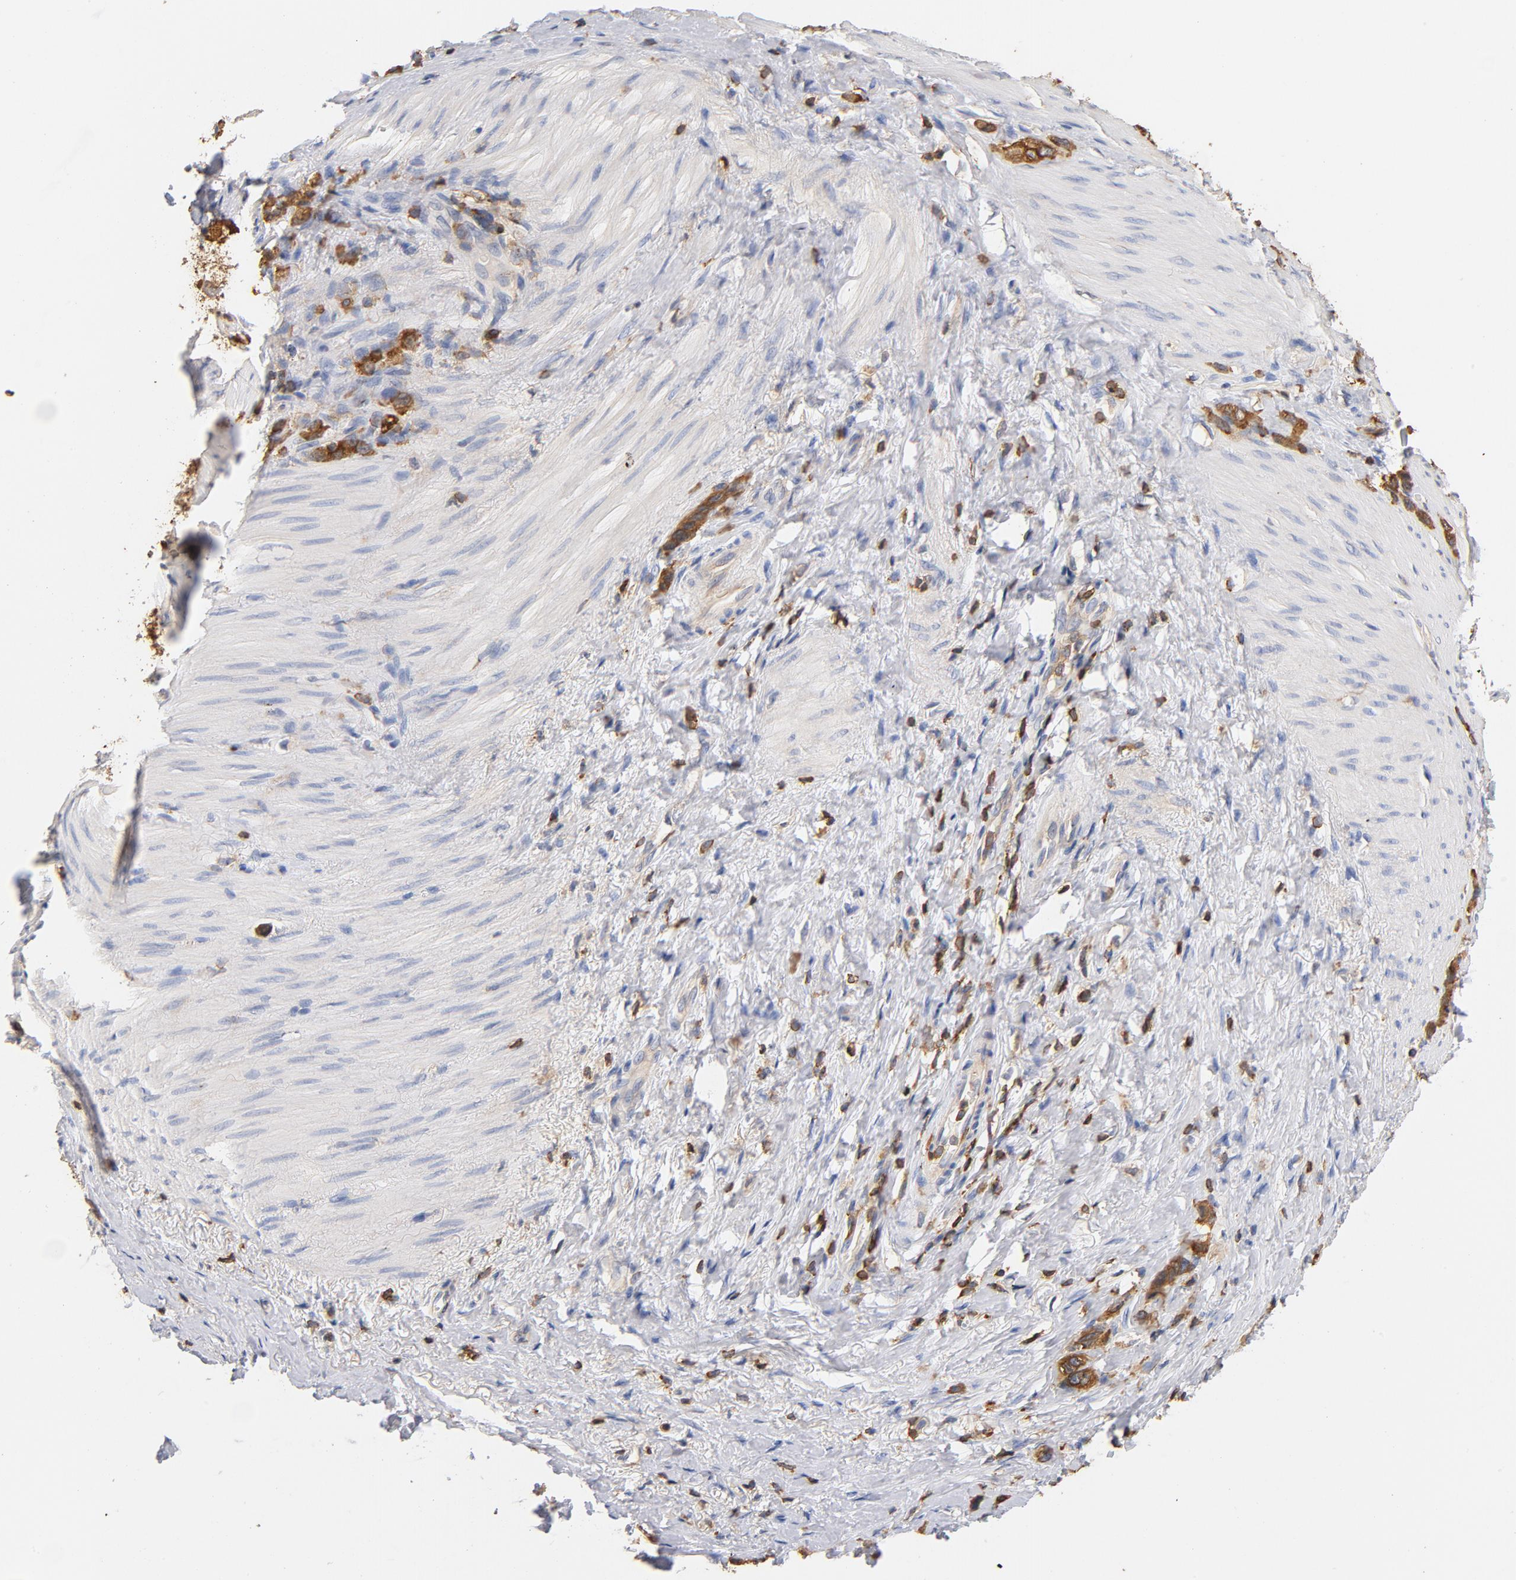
{"staining": {"intensity": "moderate", "quantity": ">75%", "location": "cytoplasmic/membranous"}, "tissue": "stomach cancer", "cell_type": "Tumor cells", "image_type": "cancer", "snomed": [{"axis": "morphology", "description": "Normal tissue, NOS"}, {"axis": "morphology", "description": "Adenocarcinoma, NOS"}, {"axis": "morphology", "description": "Adenocarcinoma, High grade"}, {"axis": "topography", "description": "Stomach, upper"}, {"axis": "topography", "description": "Stomach"}], "caption": "Immunohistochemistry (IHC) of human stomach cancer shows medium levels of moderate cytoplasmic/membranous staining in about >75% of tumor cells. (DAB = brown stain, brightfield microscopy at high magnification).", "gene": "EZR", "patient": {"sex": "female", "age": 65}}